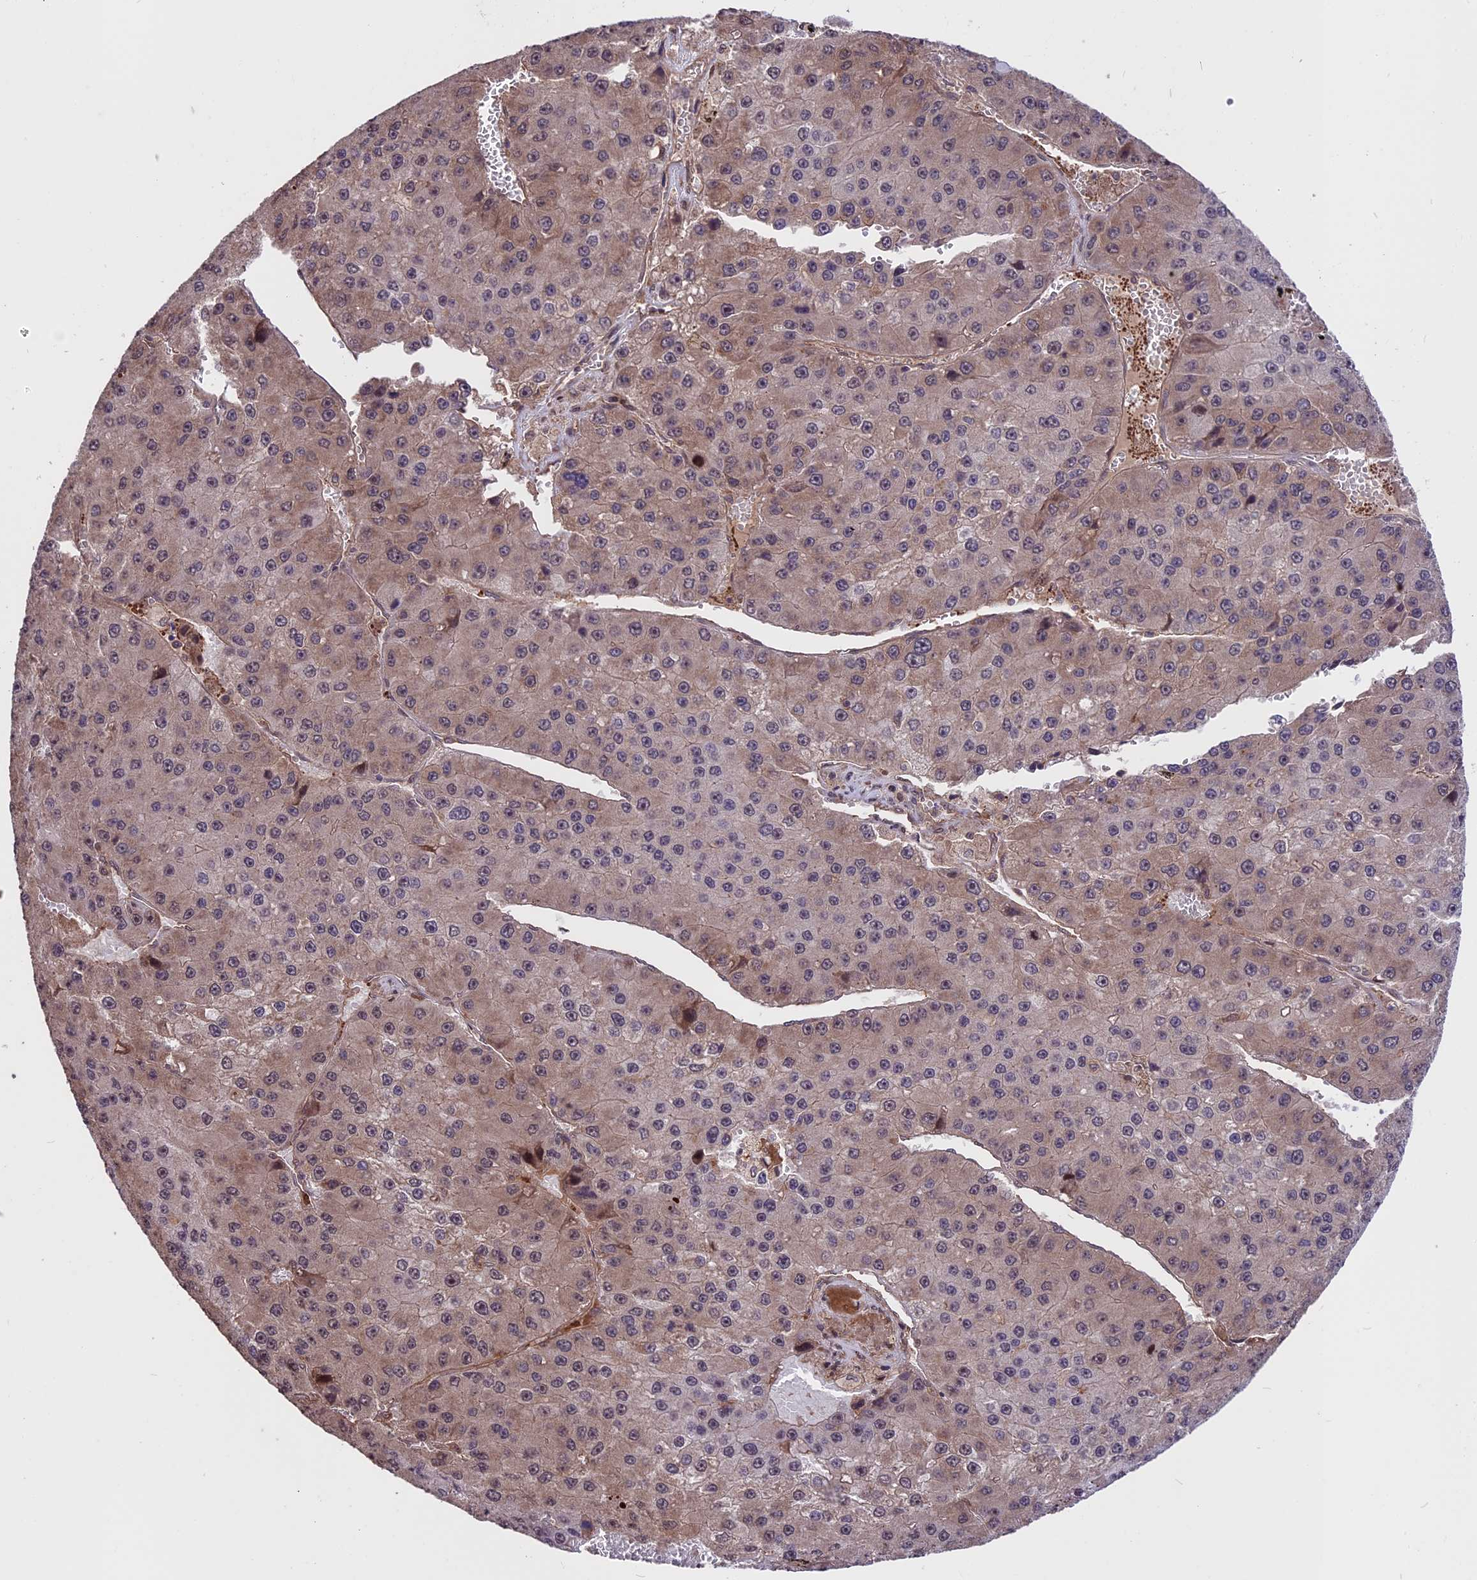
{"staining": {"intensity": "weak", "quantity": "25%-75%", "location": "cytoplasmic/membranous"}, "tissue": "liver cancer", "cell_type": "Tumor cells", "image_type": "cancer", "snomed": [{"axis": "morphology", "description": "Carcinoma, Hepatocellular, NOS"}, {"axis": "topography", "description": "Liver"}], "caption": "A brown stain highlights weak cytoplasmic/membranous positivity of a protein in hepatocellular carcinoma (liver) tumor cells.", "gene": "ZNF598", "patient": {"sex": "female", "age": 73}}